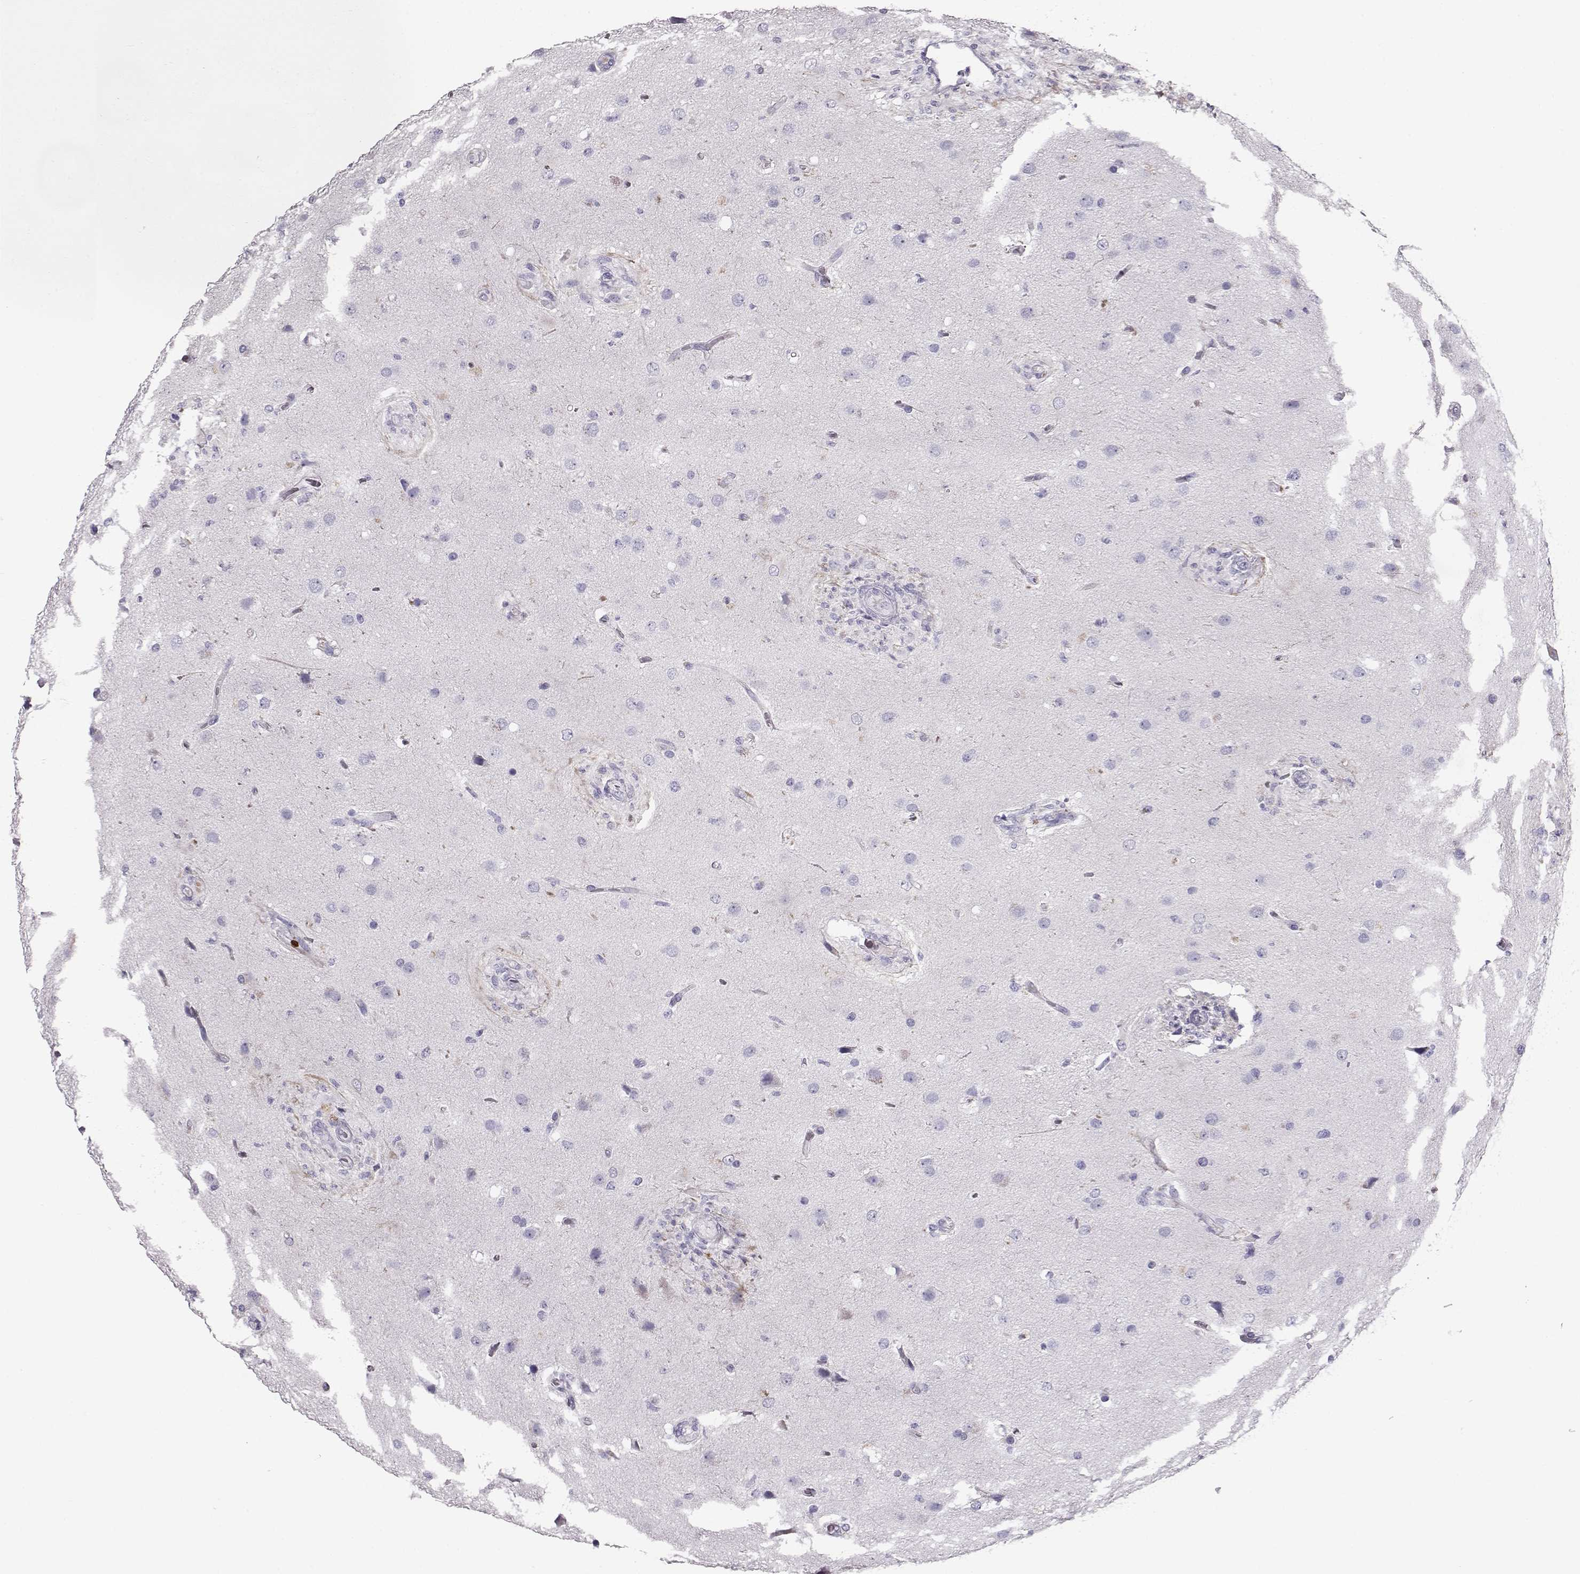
{"staining": {"intensity": "negative", "quantity": "none", "location": "none"}, "tissue": "glioma", "cell_type": "Tumor cells", "image_type": "cancer", "snomed": [{"axis": "morphology", "description": "Glioma, malignant, High grade"}, {"axis": "topography", "description": "Brain"}], "caption": "Tumor cells show no significant protein positivity in glioma.", "gene": "GPR26", "patient": {"sex": "male", "age": 68}}